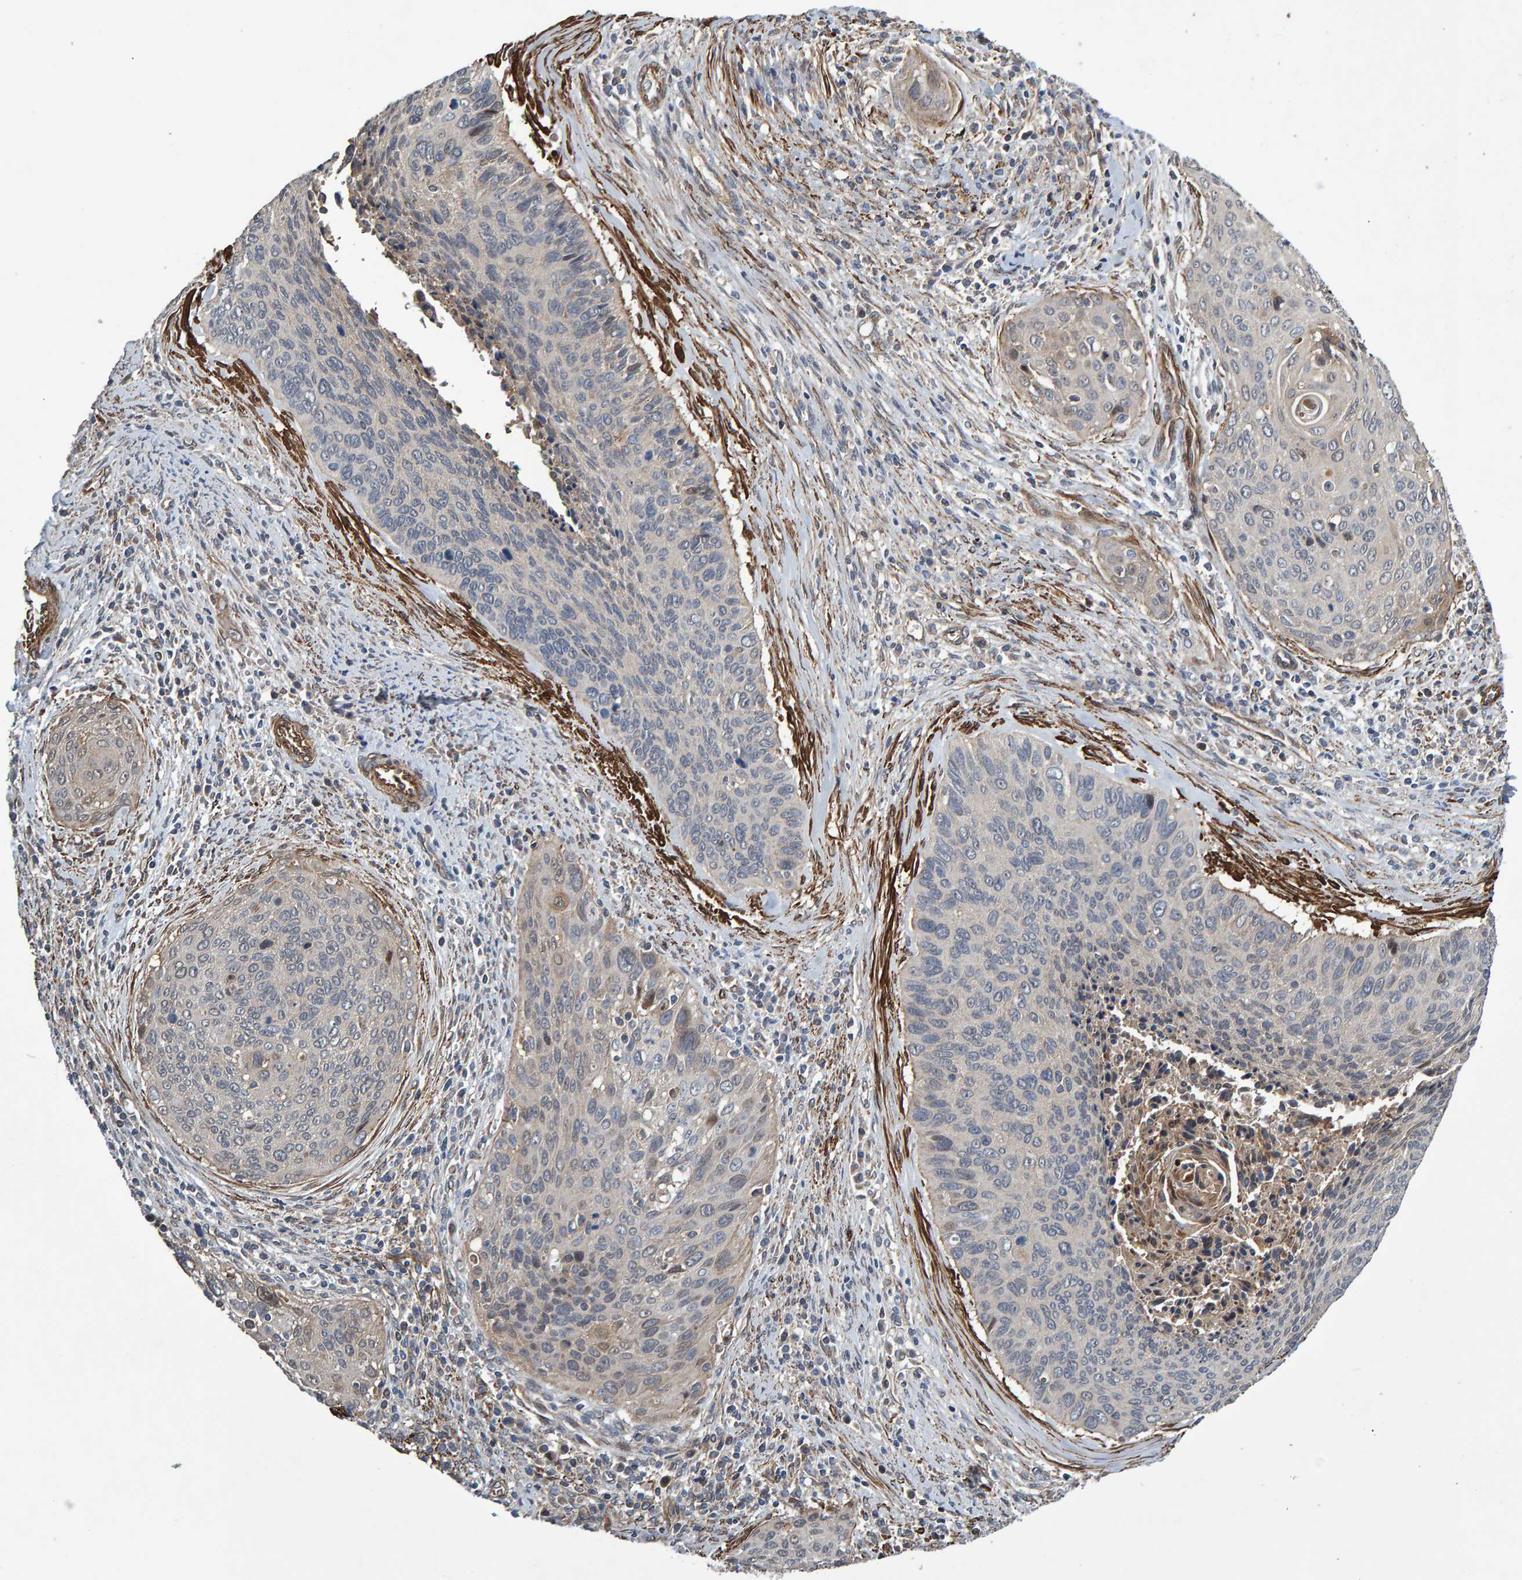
{"staining": {"intensity": "weak", "quantity": "<25%", "location": "cytoplasmic/membranous"}, "tissue": "cervical cancer", "cell_type": "Tumor cells", "image_type": "cancer", "snomed": [{"axis": "morphology", "description": "Squamous cell carcinoma, NOS"}, {"axis": "topography", "description": "Cervix"}], "caption": "High power microscopy photomicrograph of an immunohistochemistry micrograph of cervical cancer, revealing no significant positivity in tumor cells.", "gene": "SLIT2", "patient": {"sex": "female", "age": 55}}